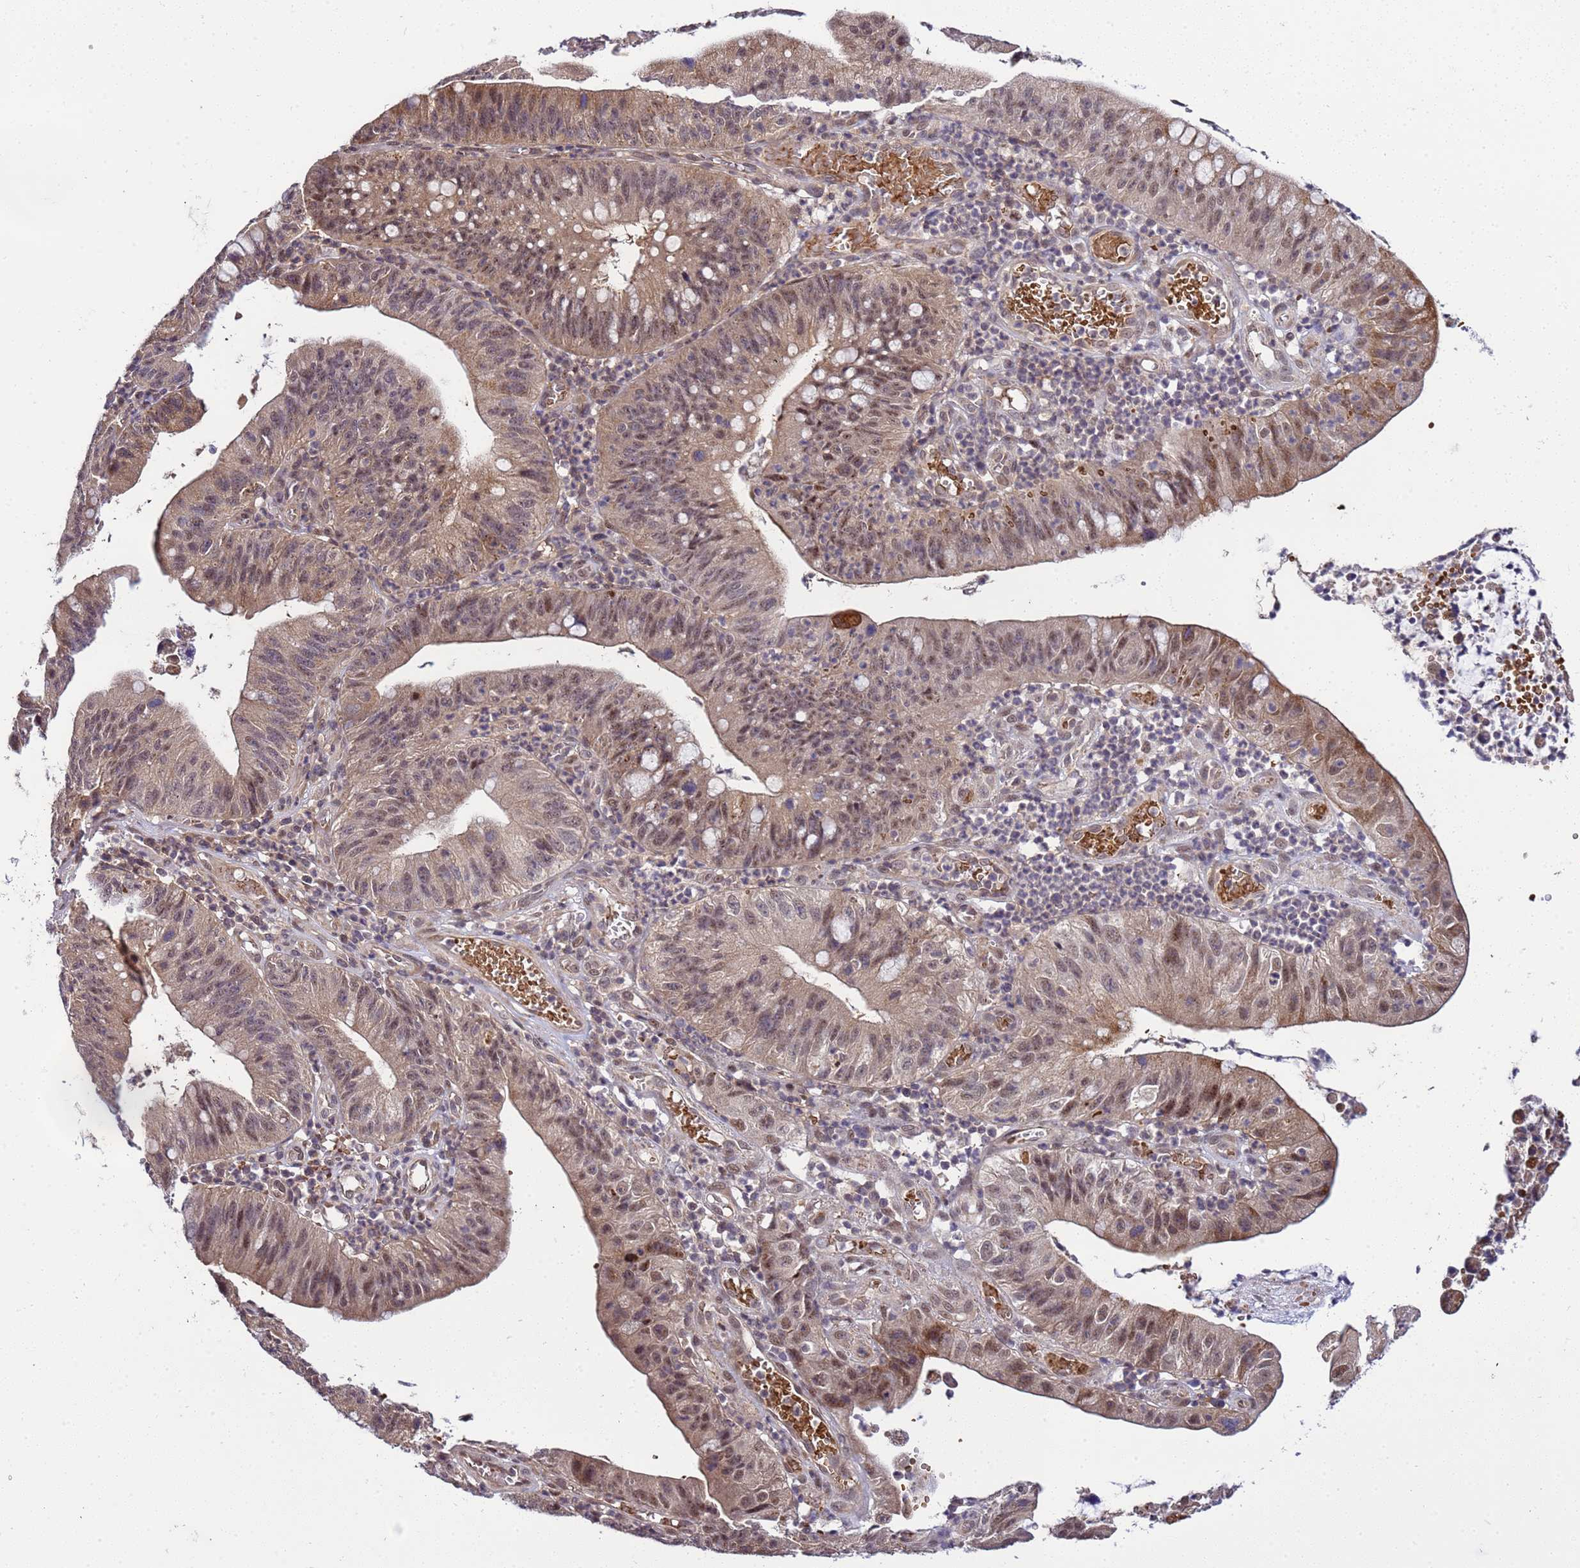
{"staining": {"intensity": "moderate", "quantity": ">75%", "location": "cytoplasmic/membranous,nuclear"}, "tissue": "stomach cancer", "cell_type": "Tumor cells", "image_type": "cancer", "snomed": [{"axis": "morphology", "description": "Adenocarcinoma, NOS"}, {"axis": "topography", "description": "Stomach"}], "caption": "Immunohistochemistry (IHC) image of human adenocarcinoma (stomach) stained for a protein (brown), which demonstrates medium levels of moderate cytoplasmic/membranous and nuclear staining in approximately >75% of tumor cells.", "gene": "GEN1", "patient": {"sex": "male", "age": 59}}